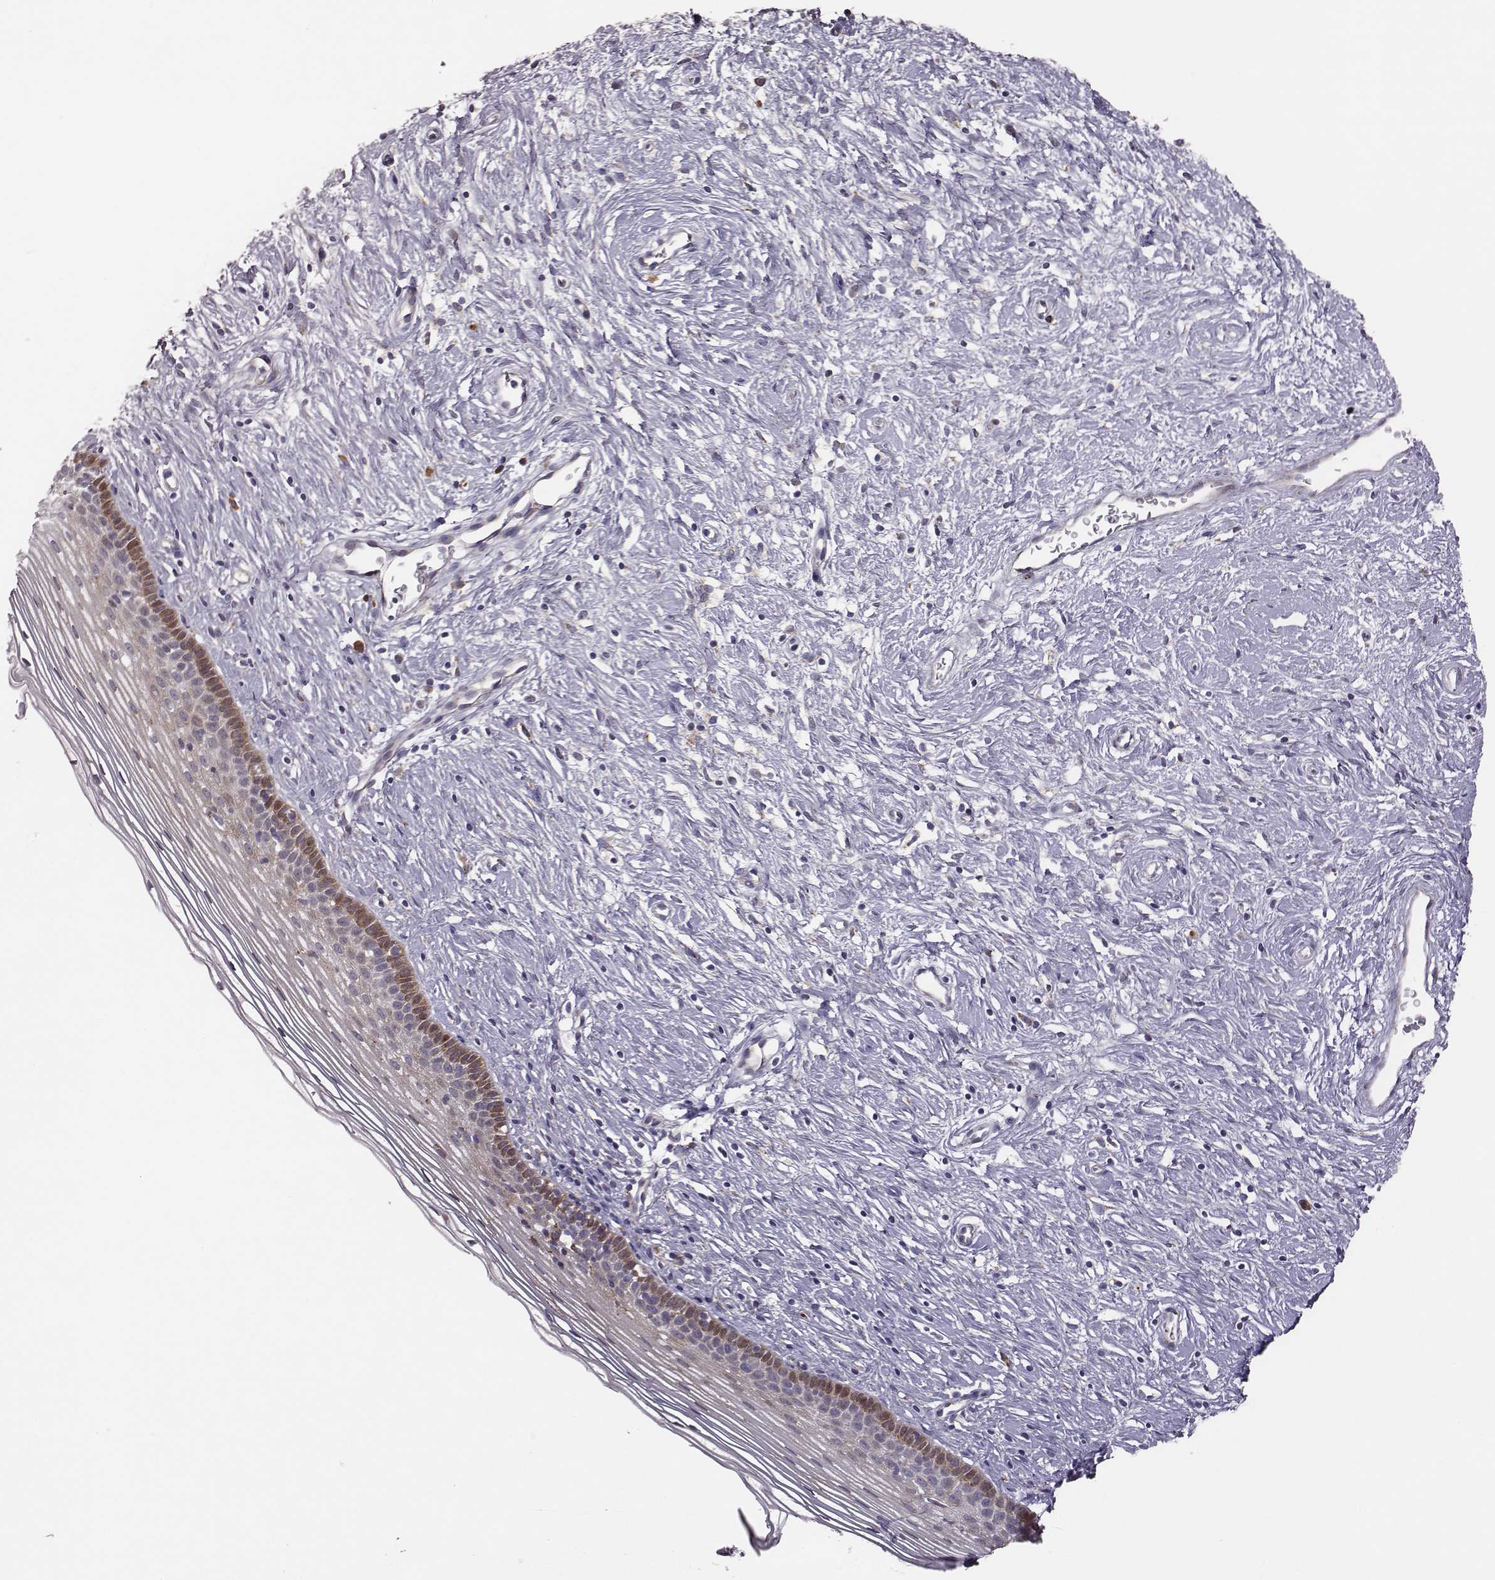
{"staining": {"intensity": "moderate", "quantity": ">75%", "location": "cytoplasmic/membranous"}, "tissue": "cervix", "cell_type": "Glandular cells", "image_type": "normal", "snomed": [{"axis": "morphology", "description": "Normal tissue, NOS"}, {"axis": "topography", "description": "Cervix"}], "caption": "This photomicrograph demonstrates immunohistochemistry staining of normal human cervix, with medium moderate cytoplasmic/membranous expression in approximately >75% of glandular cells.", "gene": "SELENOI", "patient": {"sex": "female", "age": 39}}